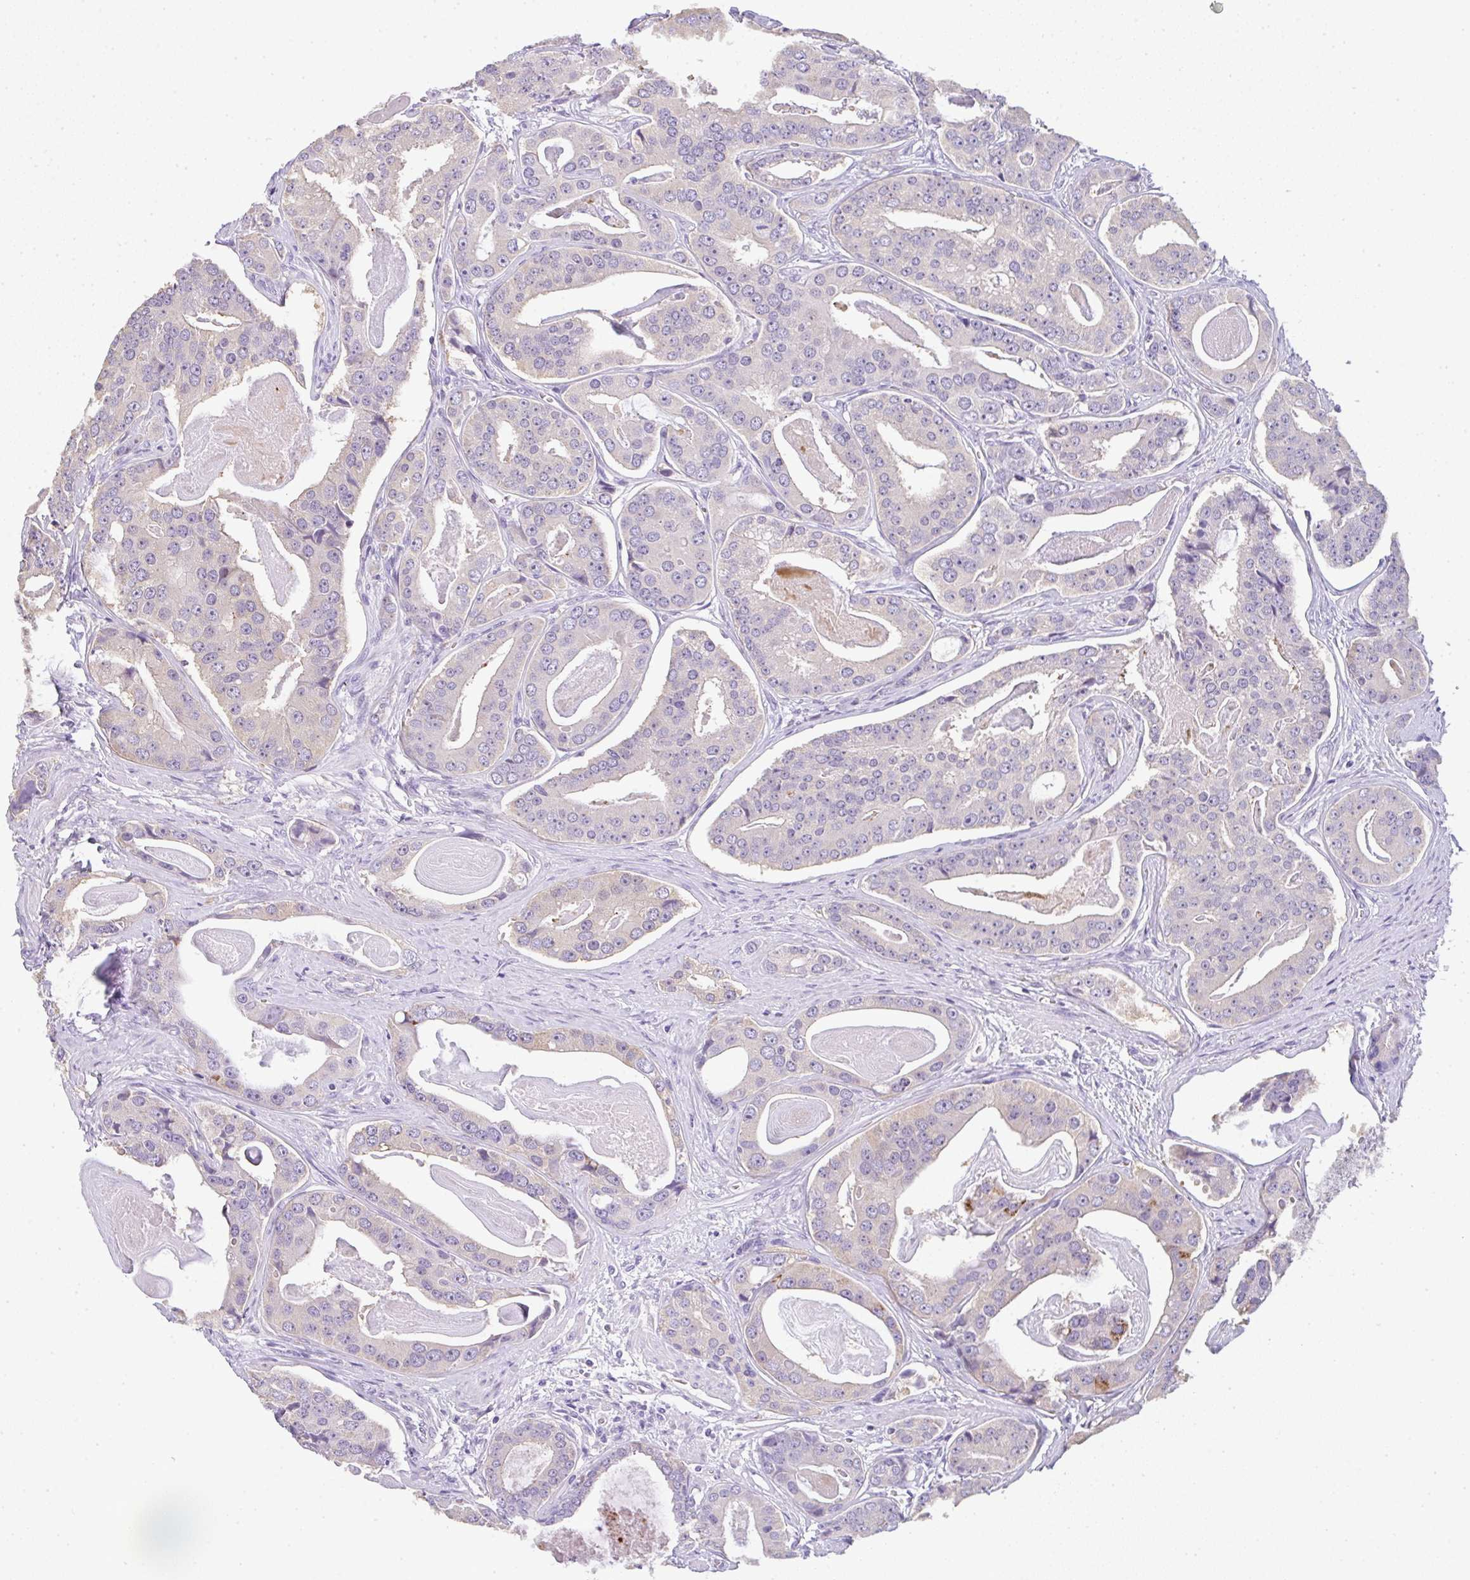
{"staining": {"intensity": "moderate", "quantity": "<25%", "location": "cytoplasmic/membranous"}, "tissue": "prostate cancer", "cell_type": "Tumor cells", "image_type": "cancer", "snomed": [{"axis": "morphology", "description": "Adenocarcinoma, High grade"}, {"axis": "topography", "description": "Prostate"}], "caption": "Human prostate cancer (adenocarcinoma (high-grade)) stained with a protein marker shows moderate staining in tumor cells.", "gene": "LPAR4", "patient": {"sex": "male", "age": 71}}